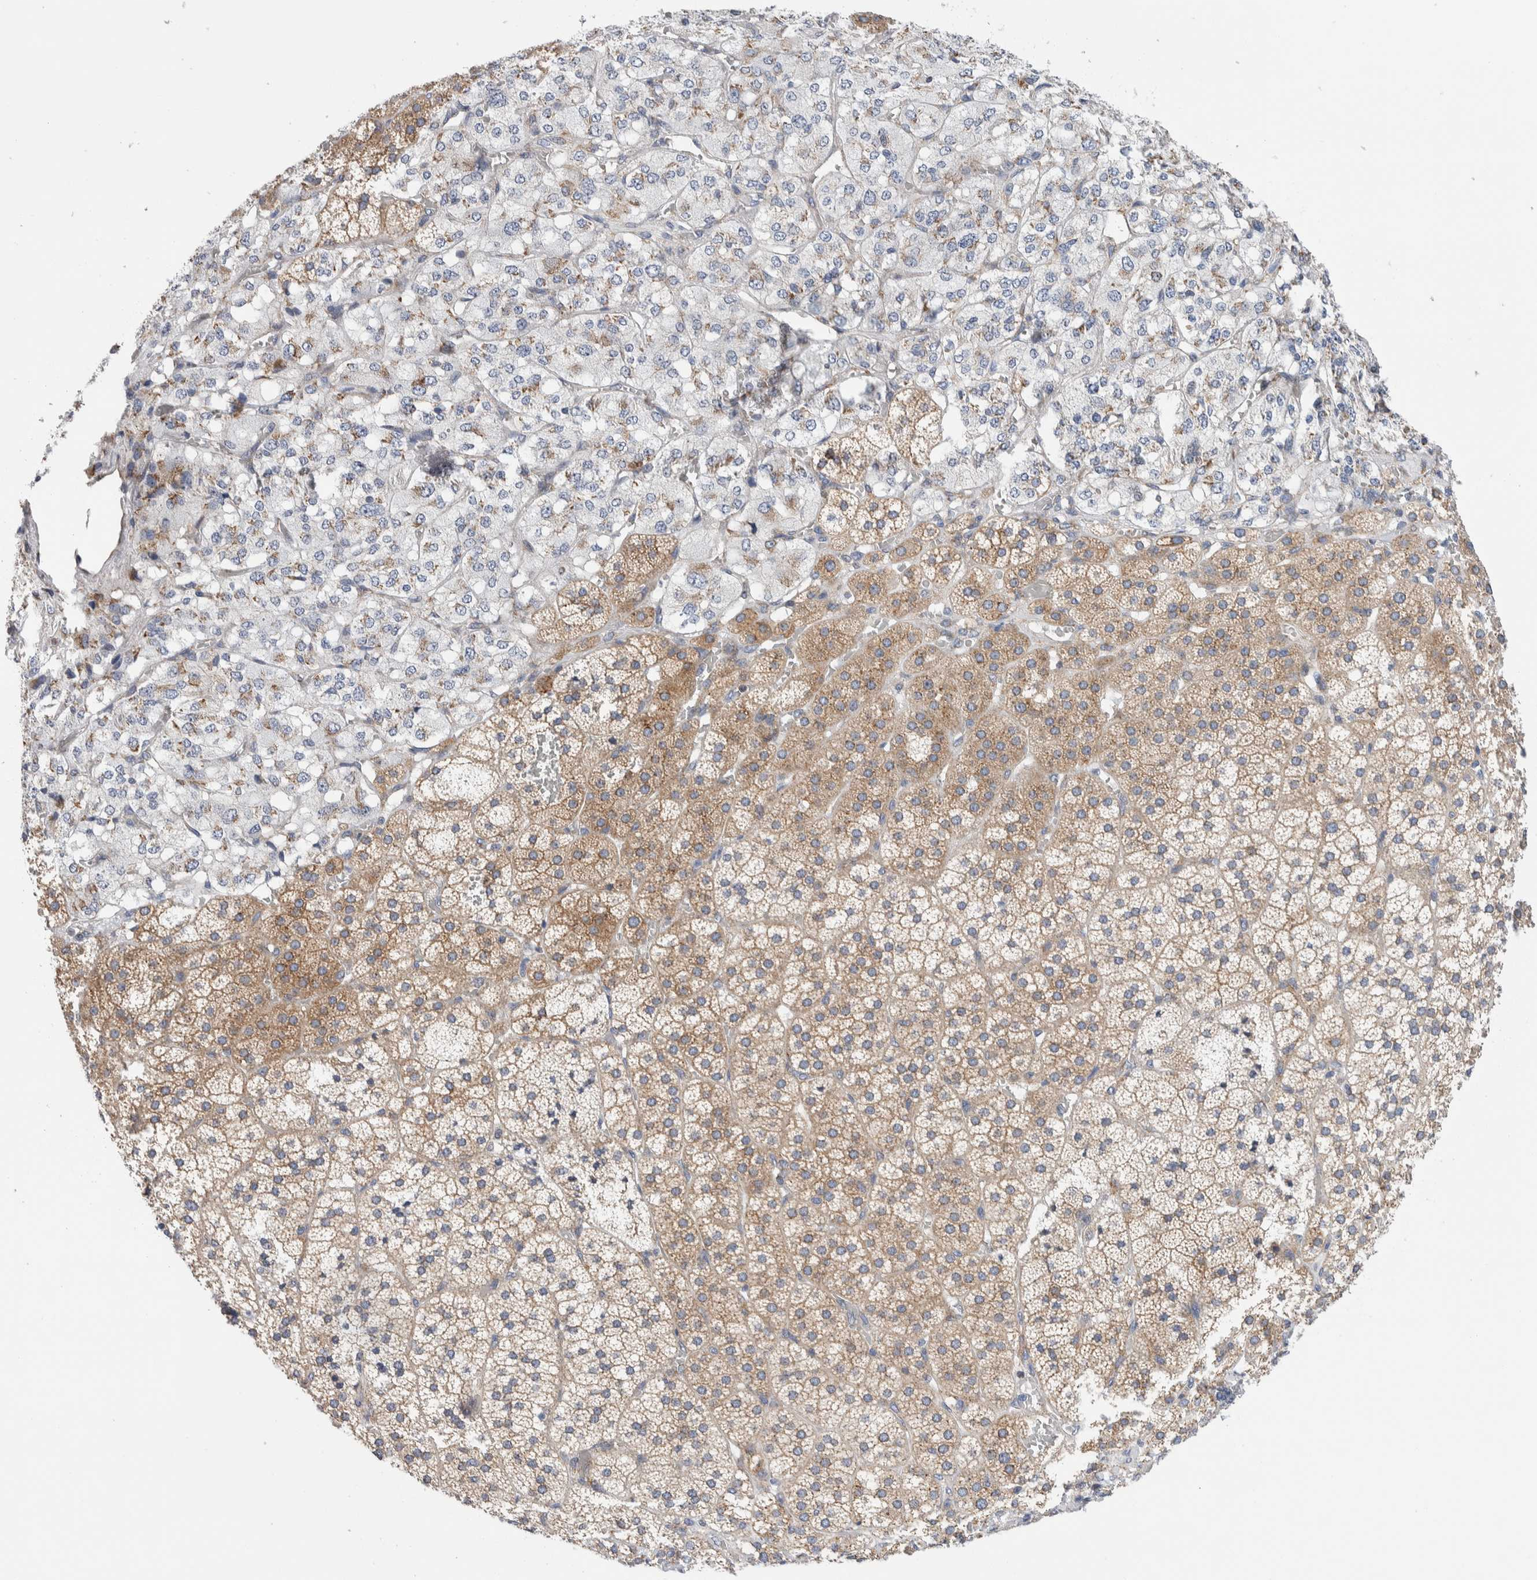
{"staining": {"intensity": "moderate", "quantity": ">75%", "location": "cytoplasmic/membranous"}, "tissue": "adrenal gland", "cell_type": "Glandular cells", "image_type": "normal", "snomed": [{"axis": "morphology", "description": "Normal tissue, NOS"}, {"axis": "topography", "description": "Adrenal gland"}], "caption": "Moderate cytoplasmic/membranous staining for a protein is seen in about >75% of glandular cells of unremarkable adrenal gland using immunohistochemistry (IHC).", "gene": "RACK1", "patient": {"sex": "female", "age": 44}}